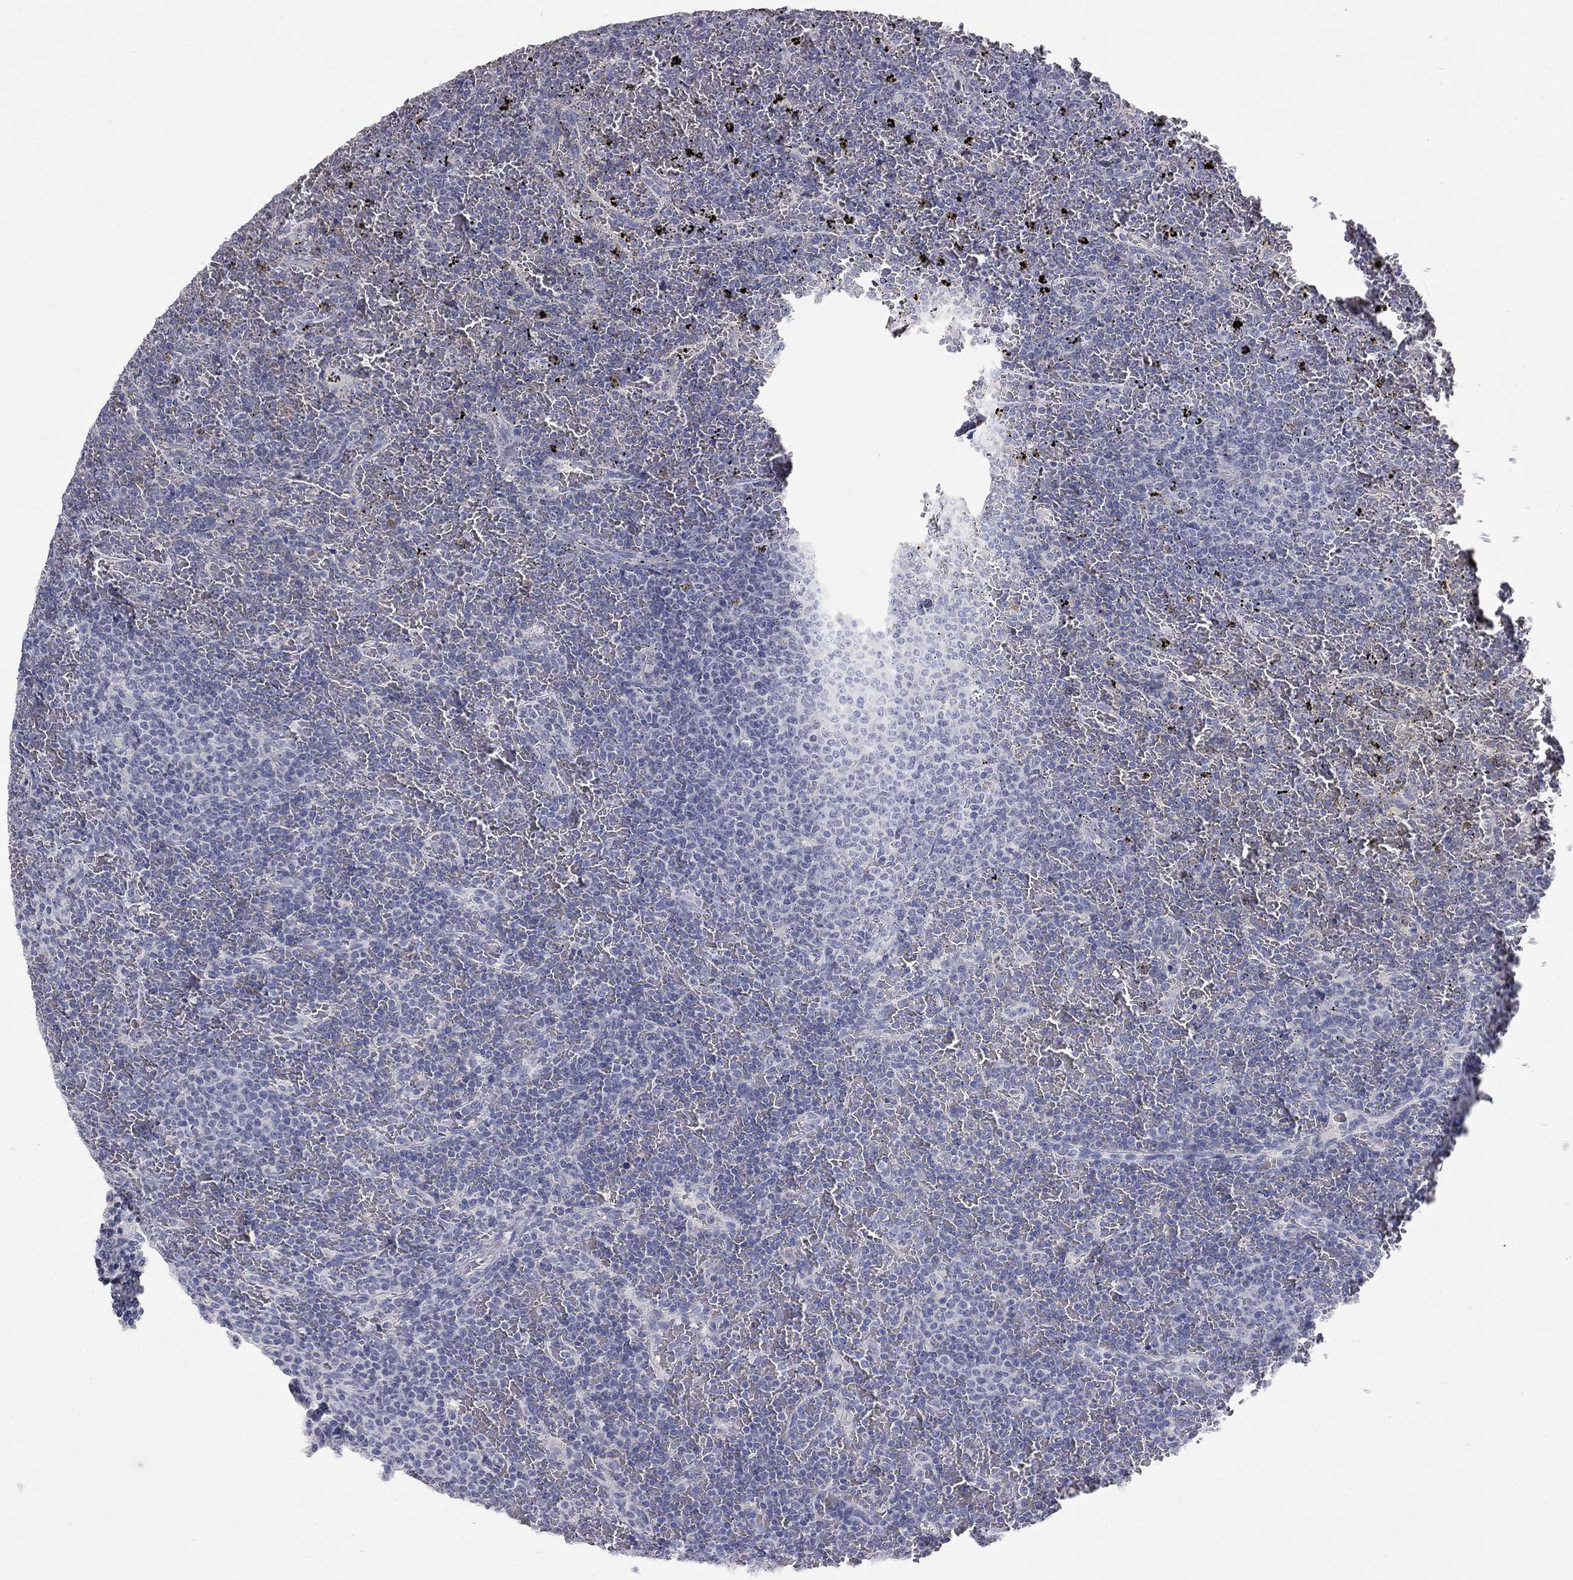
{"staining": {"intensity": "negative", "quantity": "none", "location": "none"}, "tissue": "lymphoma", "cell_type": "Tumor cells", "image_type": "cancer", "snomed": [{"axis": "morphology", "description": "Malignant lymphoma, non-Hodgkin's type, Low grade"}, {"axis": "topography", "description": "Spleen"}], "caption": "Low-grade malignant lymphoma, non-Hodgkin's type stained for a protein using immunohistochemistry (IHC) reveals no positivity tumor cells.", "gene": "PTH1R", "patient": {"sex": "female", "age": 77}}